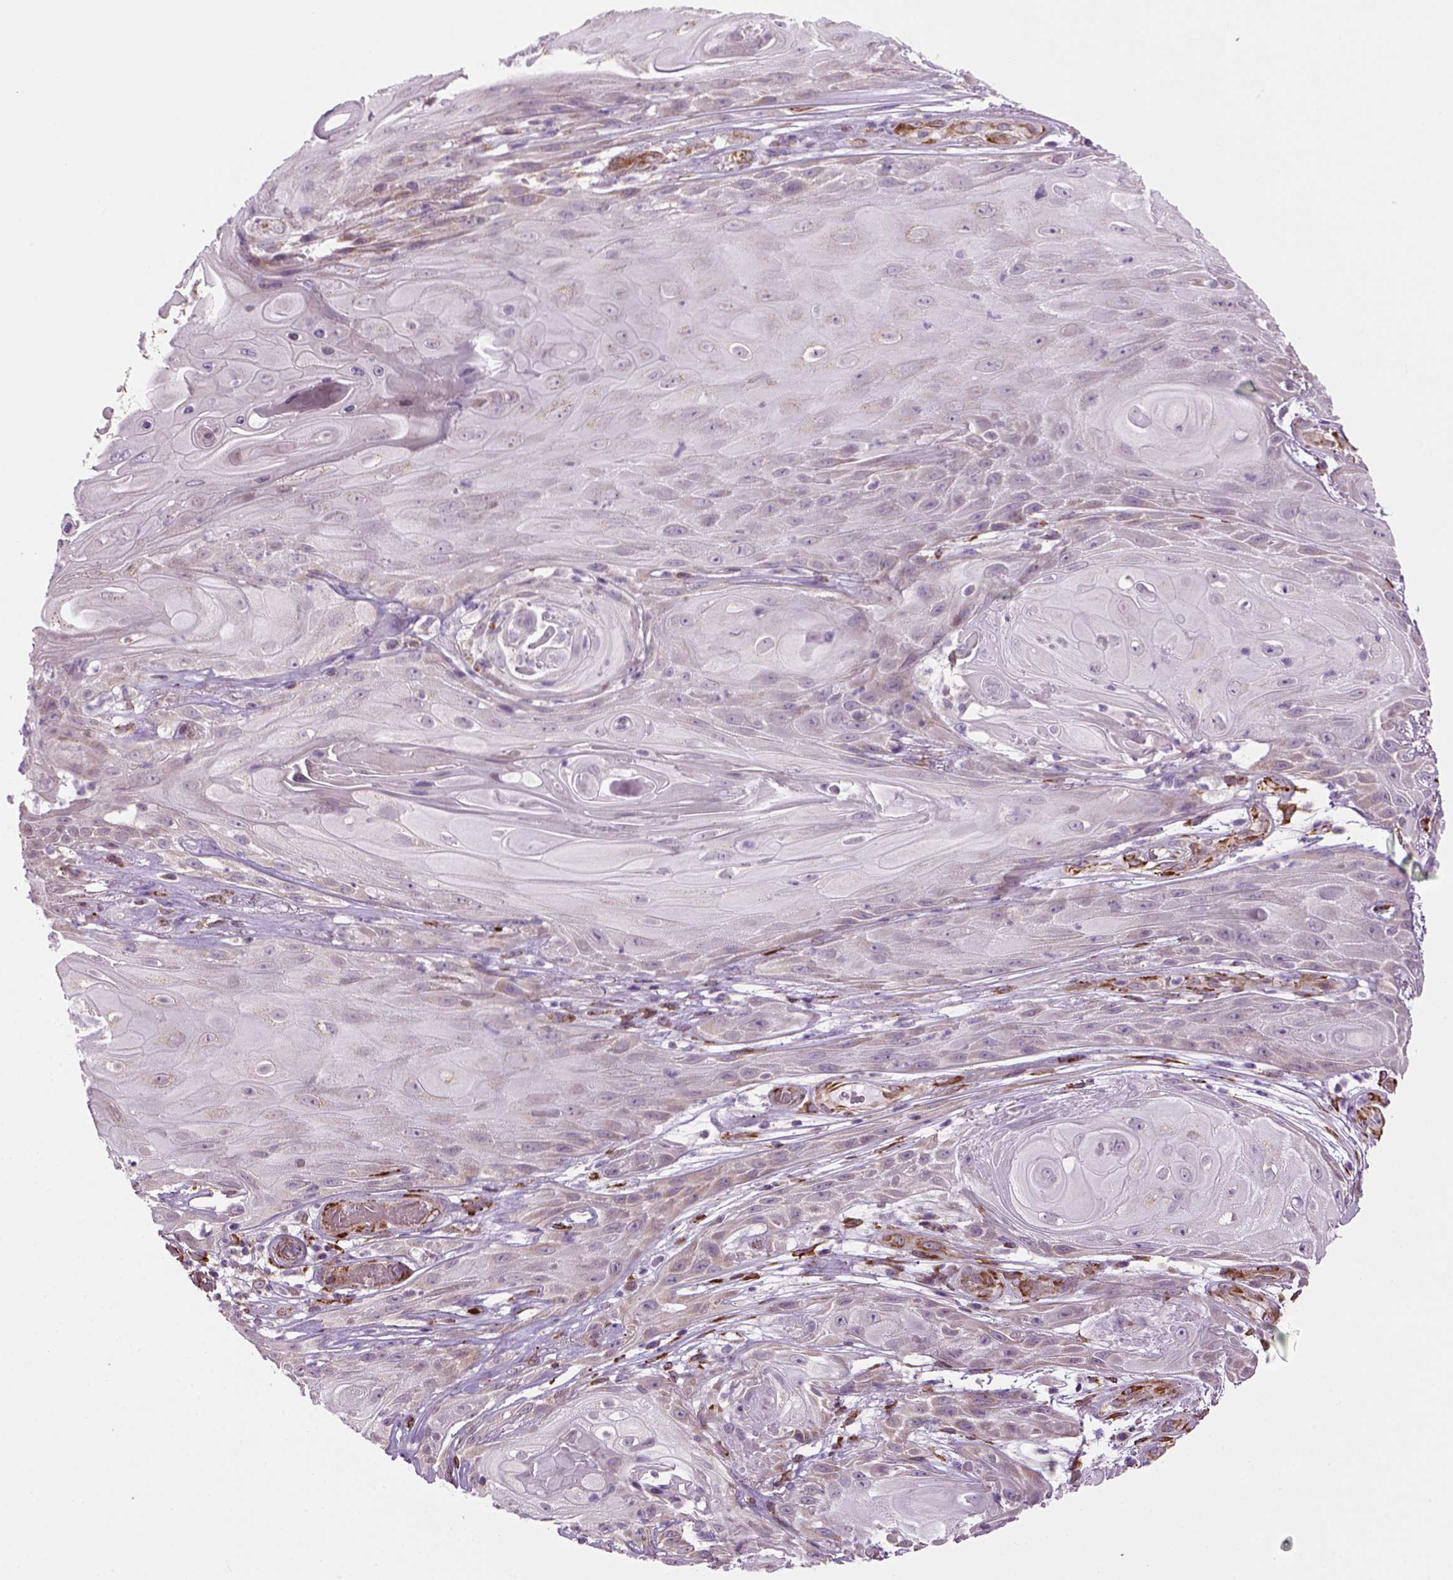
{"staining": {"intensity": "negative", "quantity": "none", "location": "none"}, "tissue": "skin cancer", "cell_type": "Tumor cells", "image_type": "cancer", "snomed": [{"axis": "morphology", "description": "Squamous cell carcinoma, NOS"}, {"axis": "topography", "description": "Skin"}], "caption": "Human skin cancer (squamous cell carcinoma) stained for a protein using immunohistochemistry (IHC) shows no positivity in tumor cells.", "gene": "XK", "patient": {"sex": "male", "age": 62}}